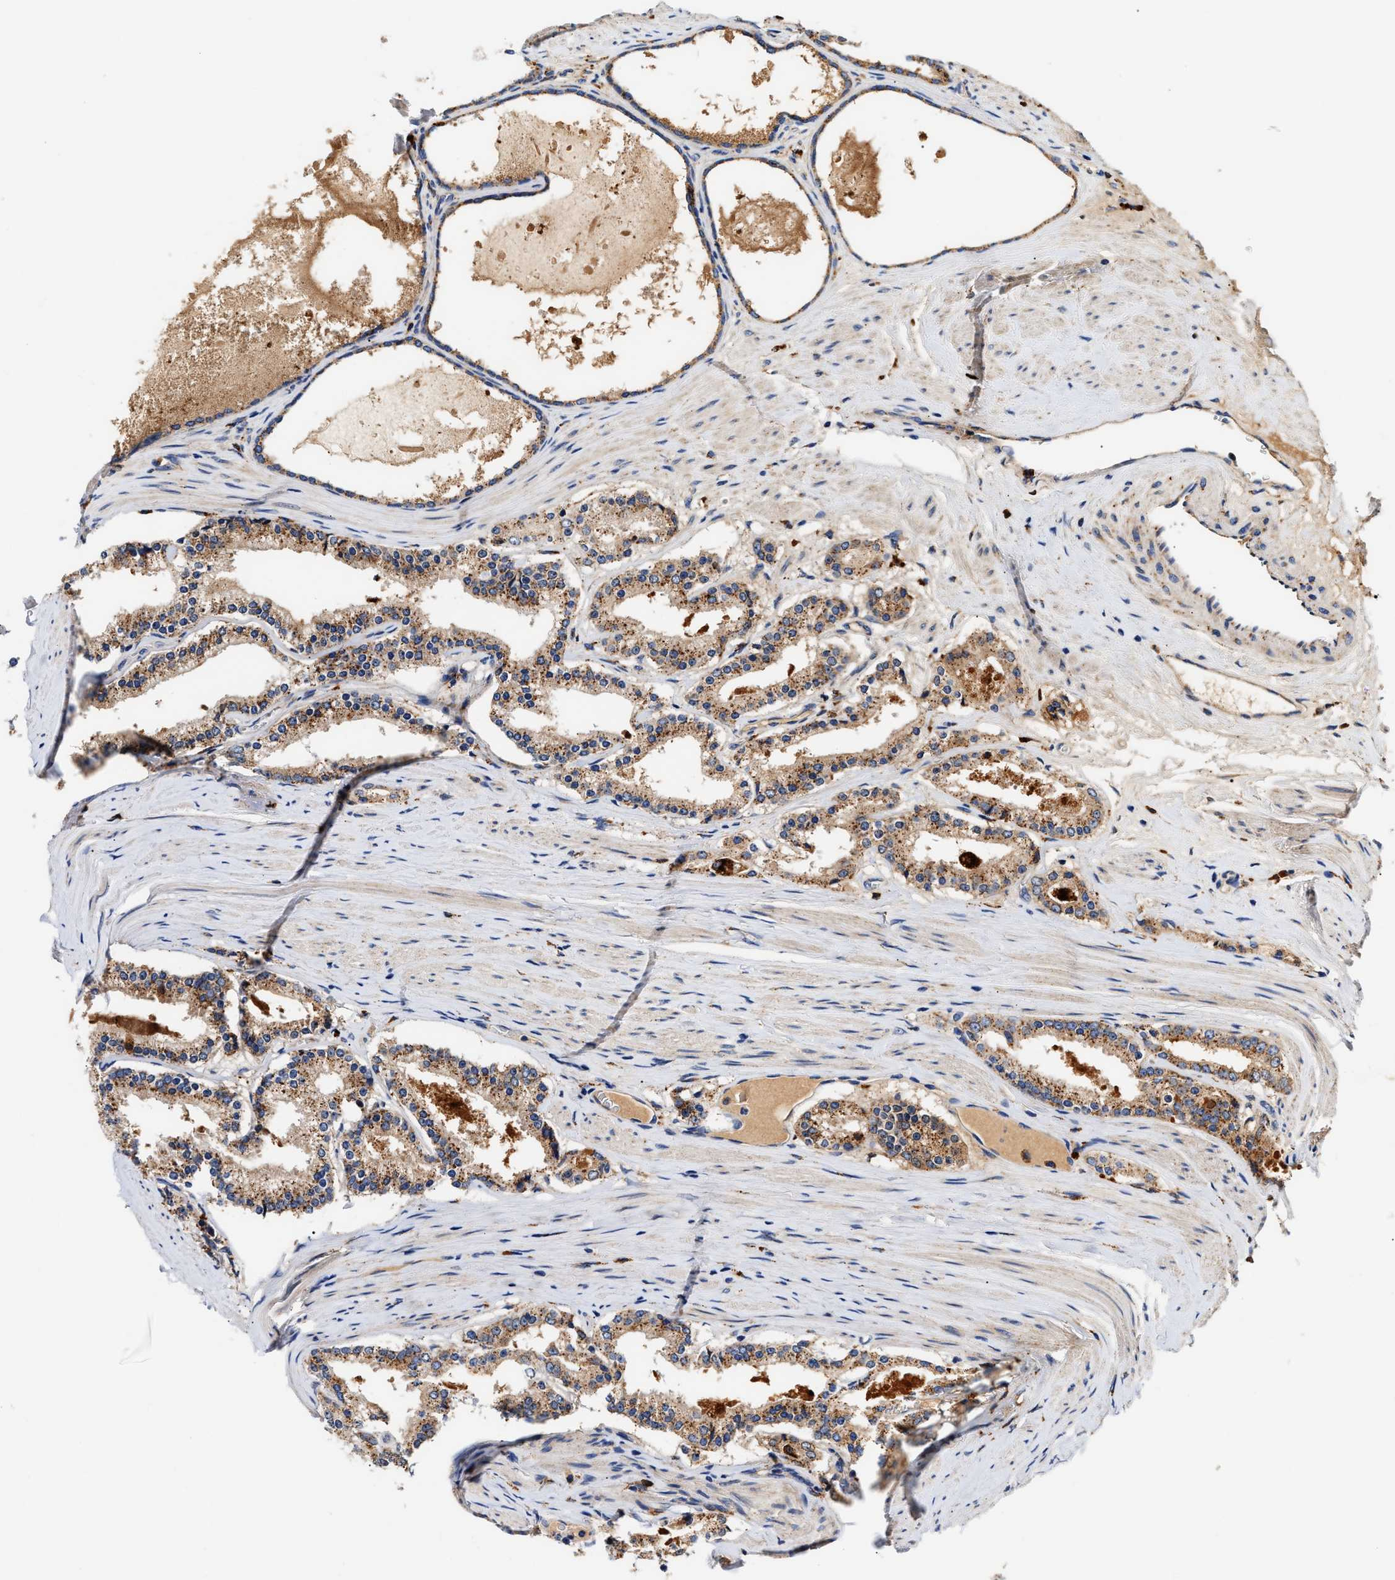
{"staining": {"intensity": "moderate", "quantity": ">75%", "location": "cytoplasmic/membranous"}, "tissue": "prostate cancer", "cell_type": "Tumor cells", "image_type": "cancer", "snomed": [{"axis": "morphology", "description": "Adenocarcinoma, Low grade"}, {"axis": "topography", "description": "Prostate"}], "caption": "A medium amount of moderate cytoplasmic/membranous staining is present in about >75% of tumor cells in prostate adenocarcinoma (low-grade) tissue. The staining was performed using DAB (3,3'-diaminobenzidine) to visualize the protein expression in brown, while the nuclei were stained in blue with hematoxylin (Magnification: 20x).", "gene": "CCDC146", "patient": {"sex": "male", "age": 63}}